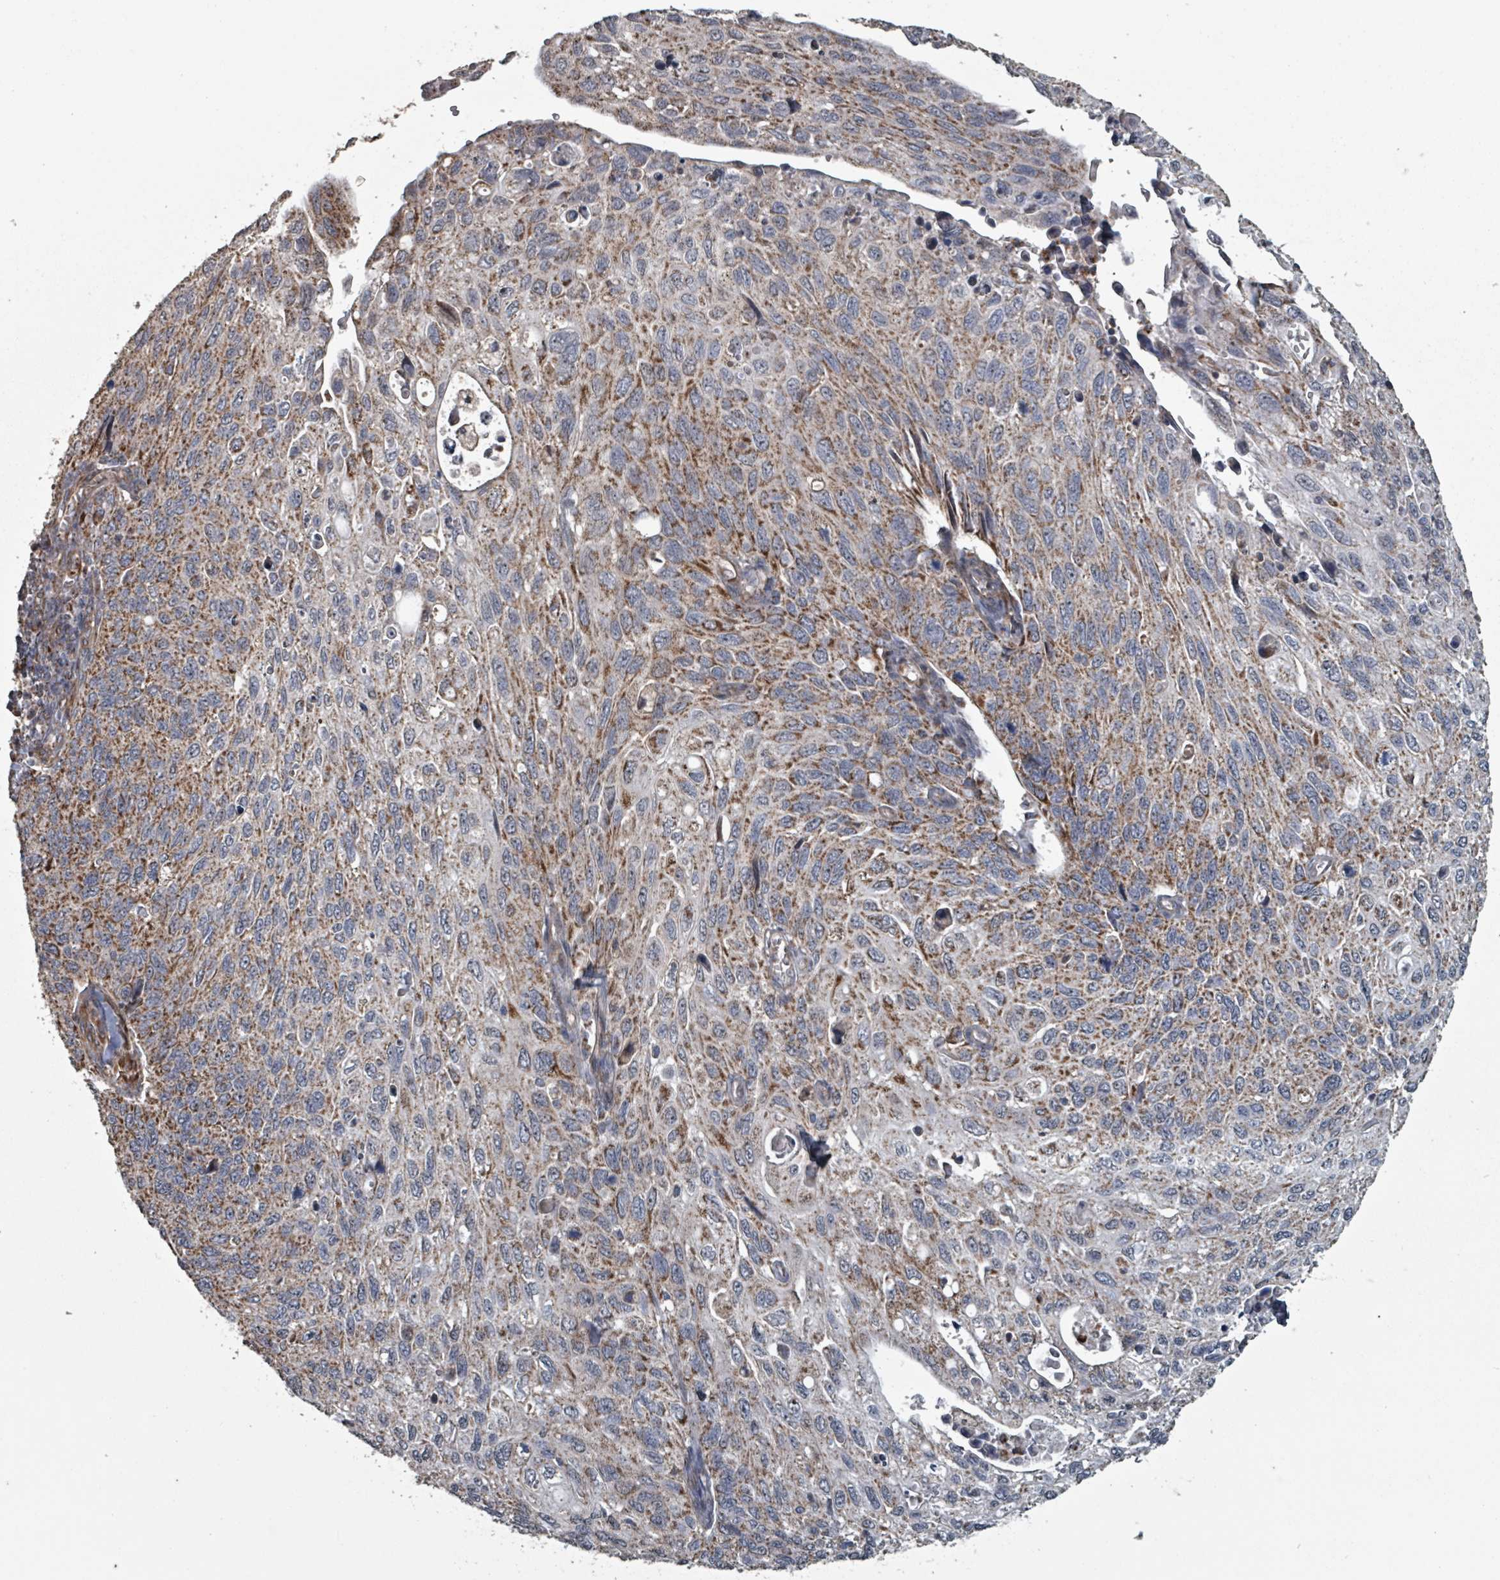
{"staining": {"intensity": "moderate", "quantity": ">75%", "location": "cytoplasmic/membranous"}, "tissue": "cervical cancer", "cell_type": "Tumor cells", "image_type": "cancer", "snomed": [{"axis": "morphology", "description": "Squamous cell carcinoma, NOS"}, {"axis": "topography", "description": "Cervix"}], "caption": "This image shows IHC staining of cervical cancer, with medium moderate cytoplasmic/membranous staining in approximately >75% of tumor cells.", "gene": "MRPL4", "patient": {"sex": "female", "age": 70}}